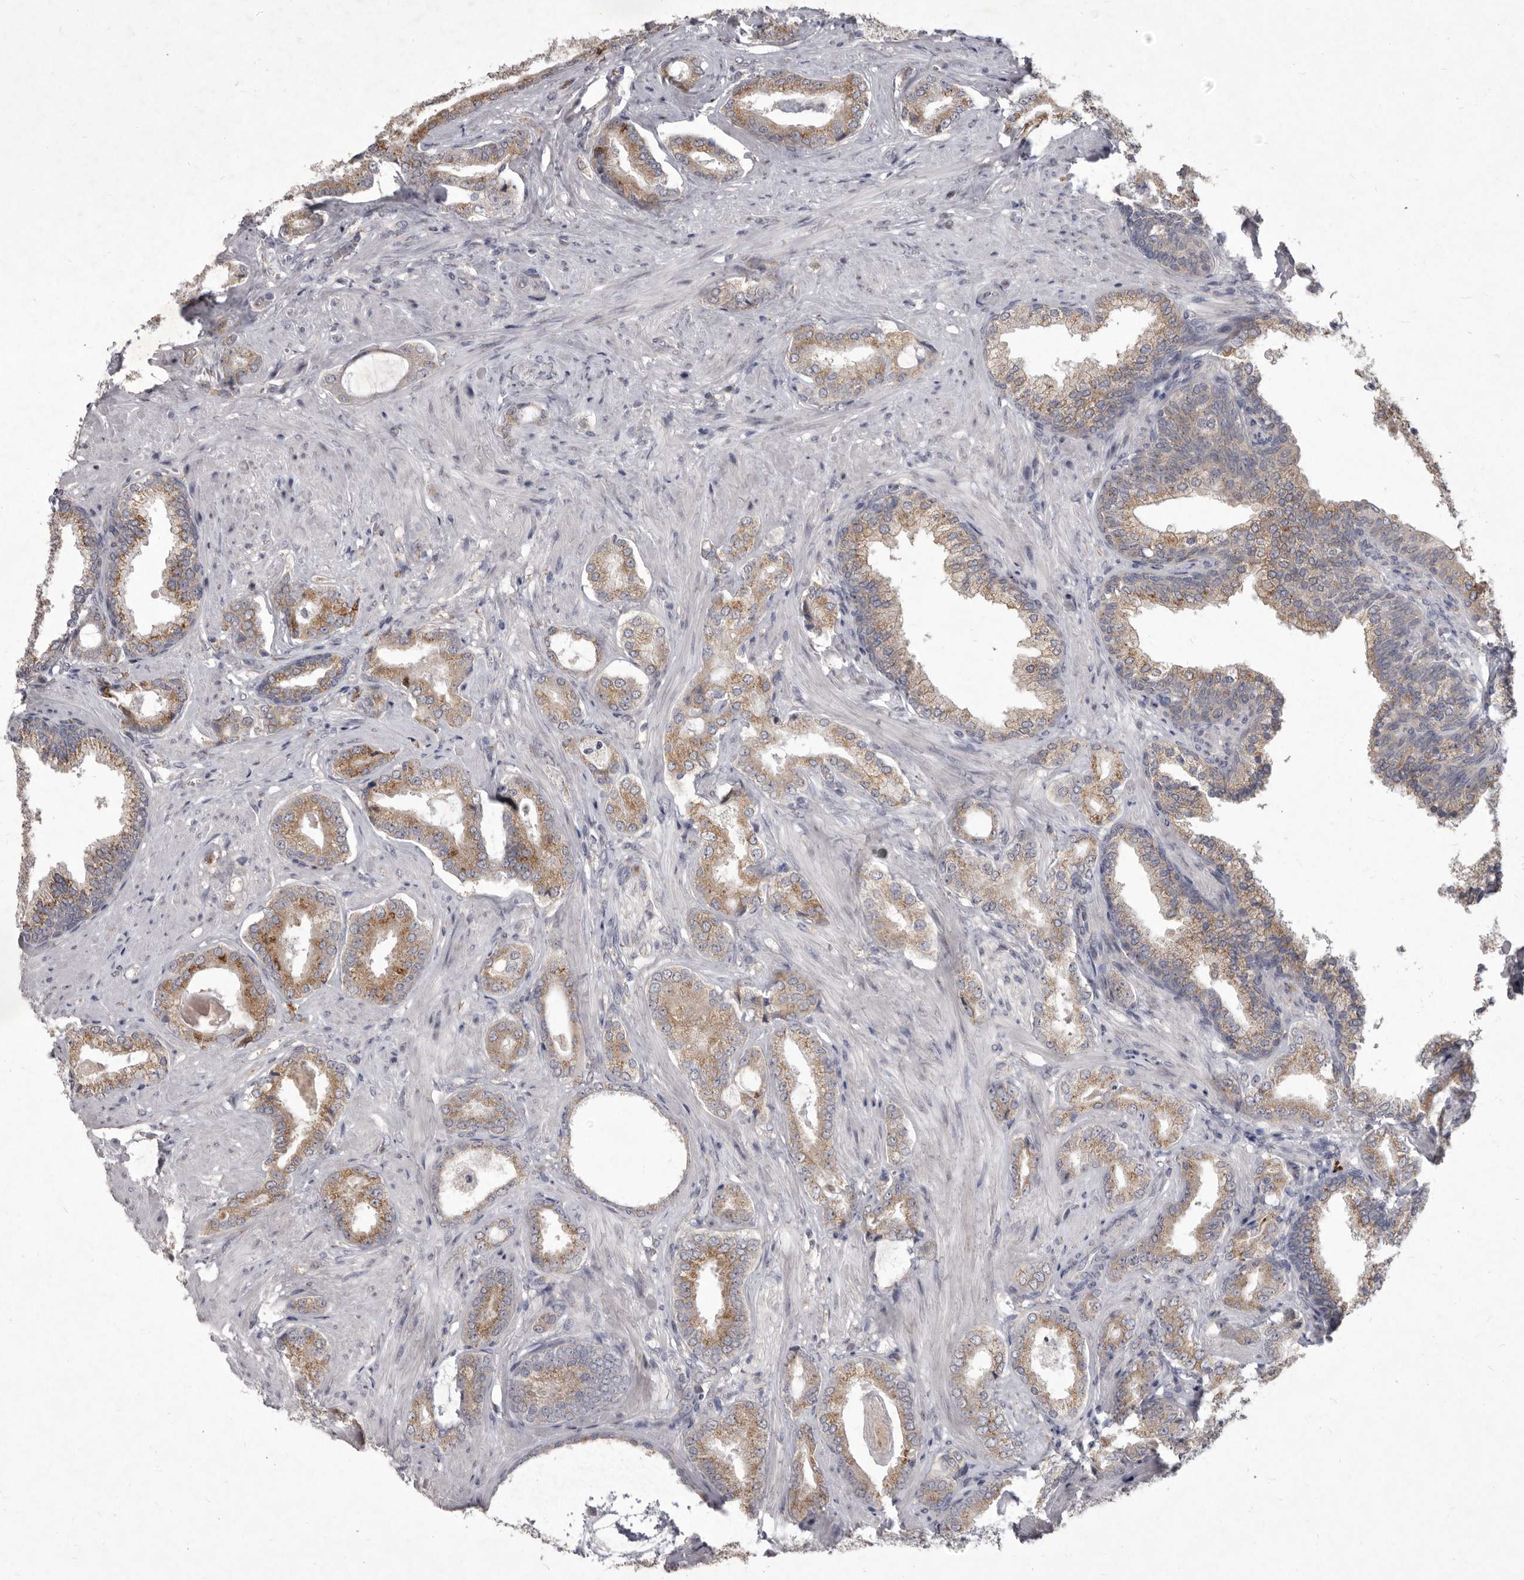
{"staining": {"intensity": "moderate", "quantity": ">75%", "location": "cytoplasmic/membranous"}, "tissue": "prostate cancer", "cell_type": "Tumor cells", "image_type": "cancer", "snomed": [{"axis": "morphology", "description": "Adenocarcinoma, Low grade"}, {"axis": "topography", "description": "Prostate"}], "caption": "The image displays a brown stain indicating the presence of a protein in the cytoplasmic/membranous of tumor cells in prostate adenocarcinoma (low-grade).", "gene": "P2RX6", "patient": {"sex": "male", "age": 71}}